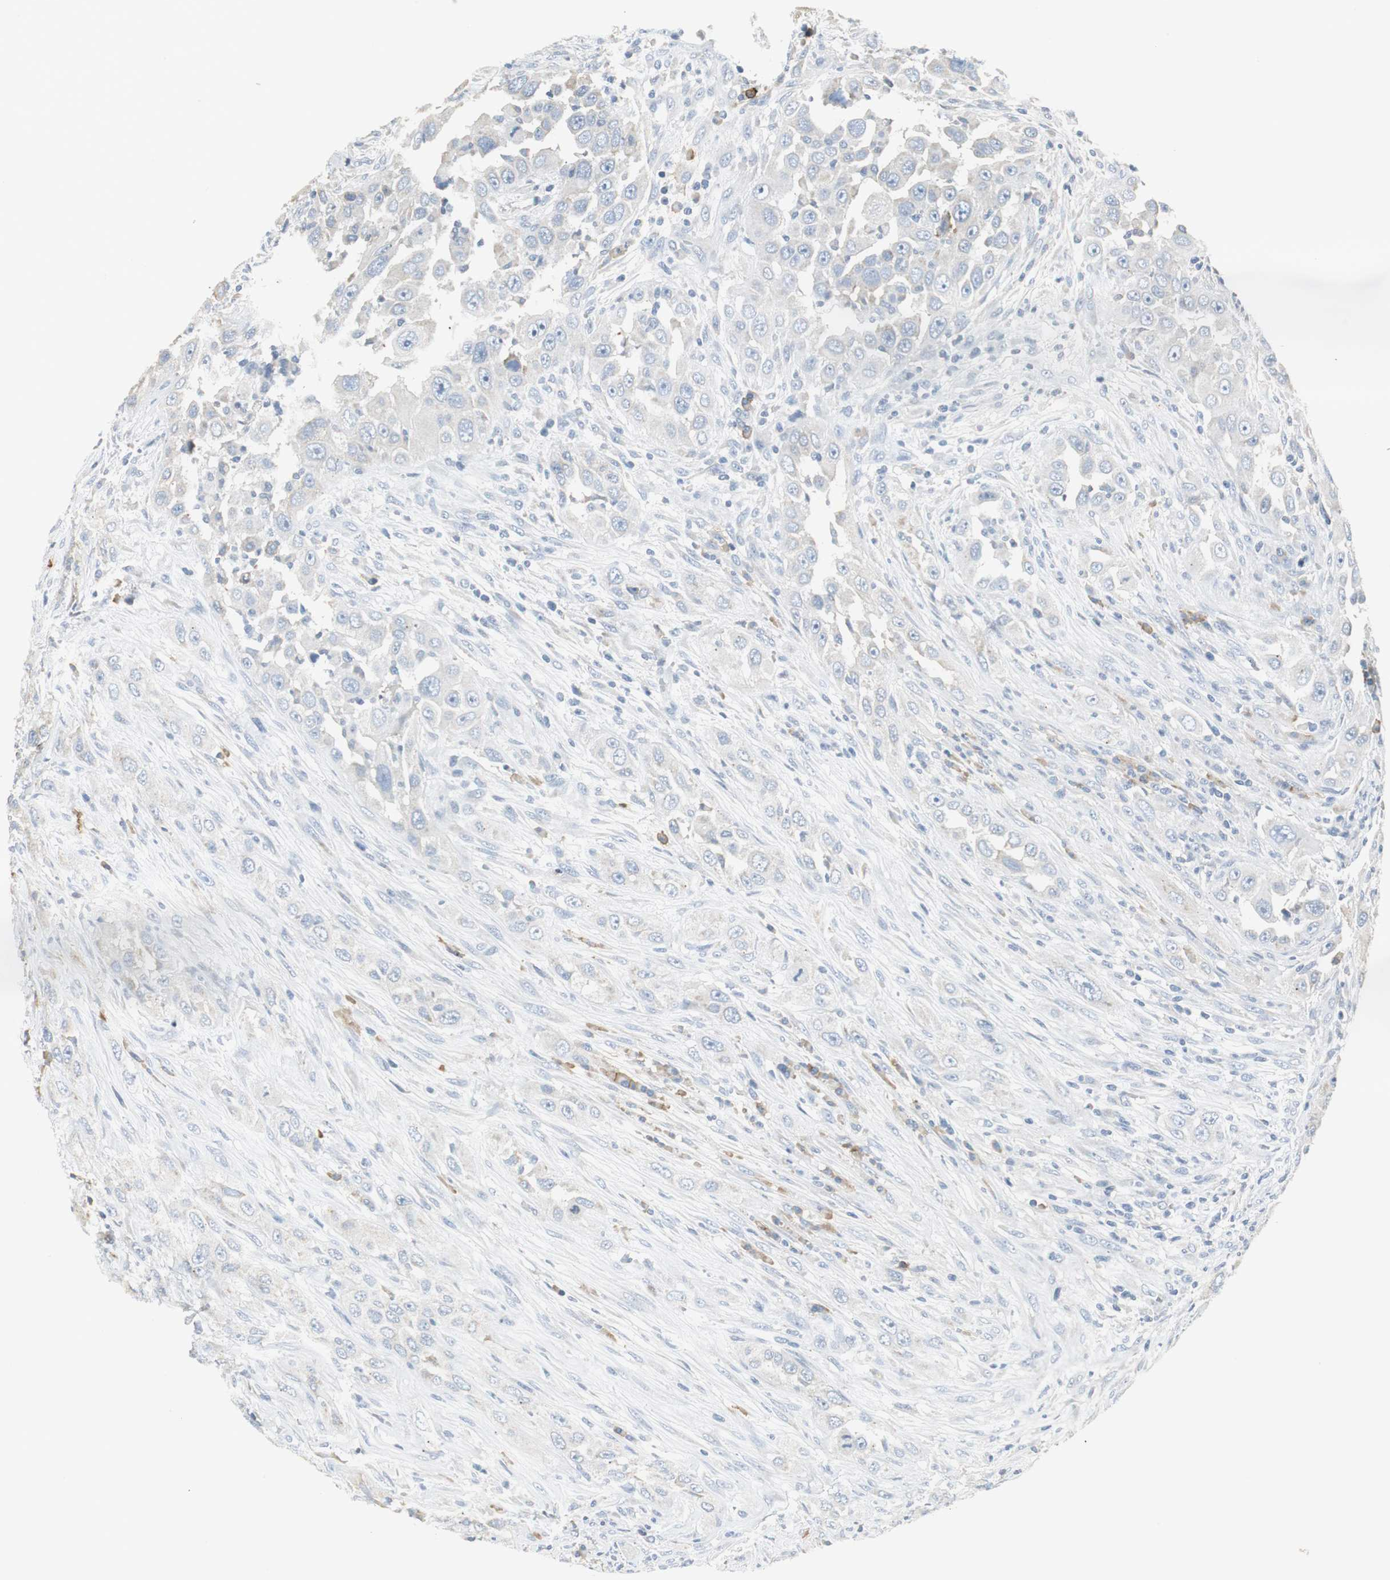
{"staining": {"intensity": "negative", "quantity": "none", "location": "none"}, "tissue": "head and neck cancer", "cell_type": "Tumor cells", "image_type": "cancer", "snomed": [{"axis": "morphology", "description": "Carcinoma, NOS"}, {"axis": "topography", "description": "Head-Neck"}], "caption": "An immunohistochemistry (IHC) micrograph of head and neck carcinoma is shown. There is no staining in tumor cells of head and neck carcinoma.", "gene": "SLC2A5", "patient": {"sex": "male", "age": 87}}